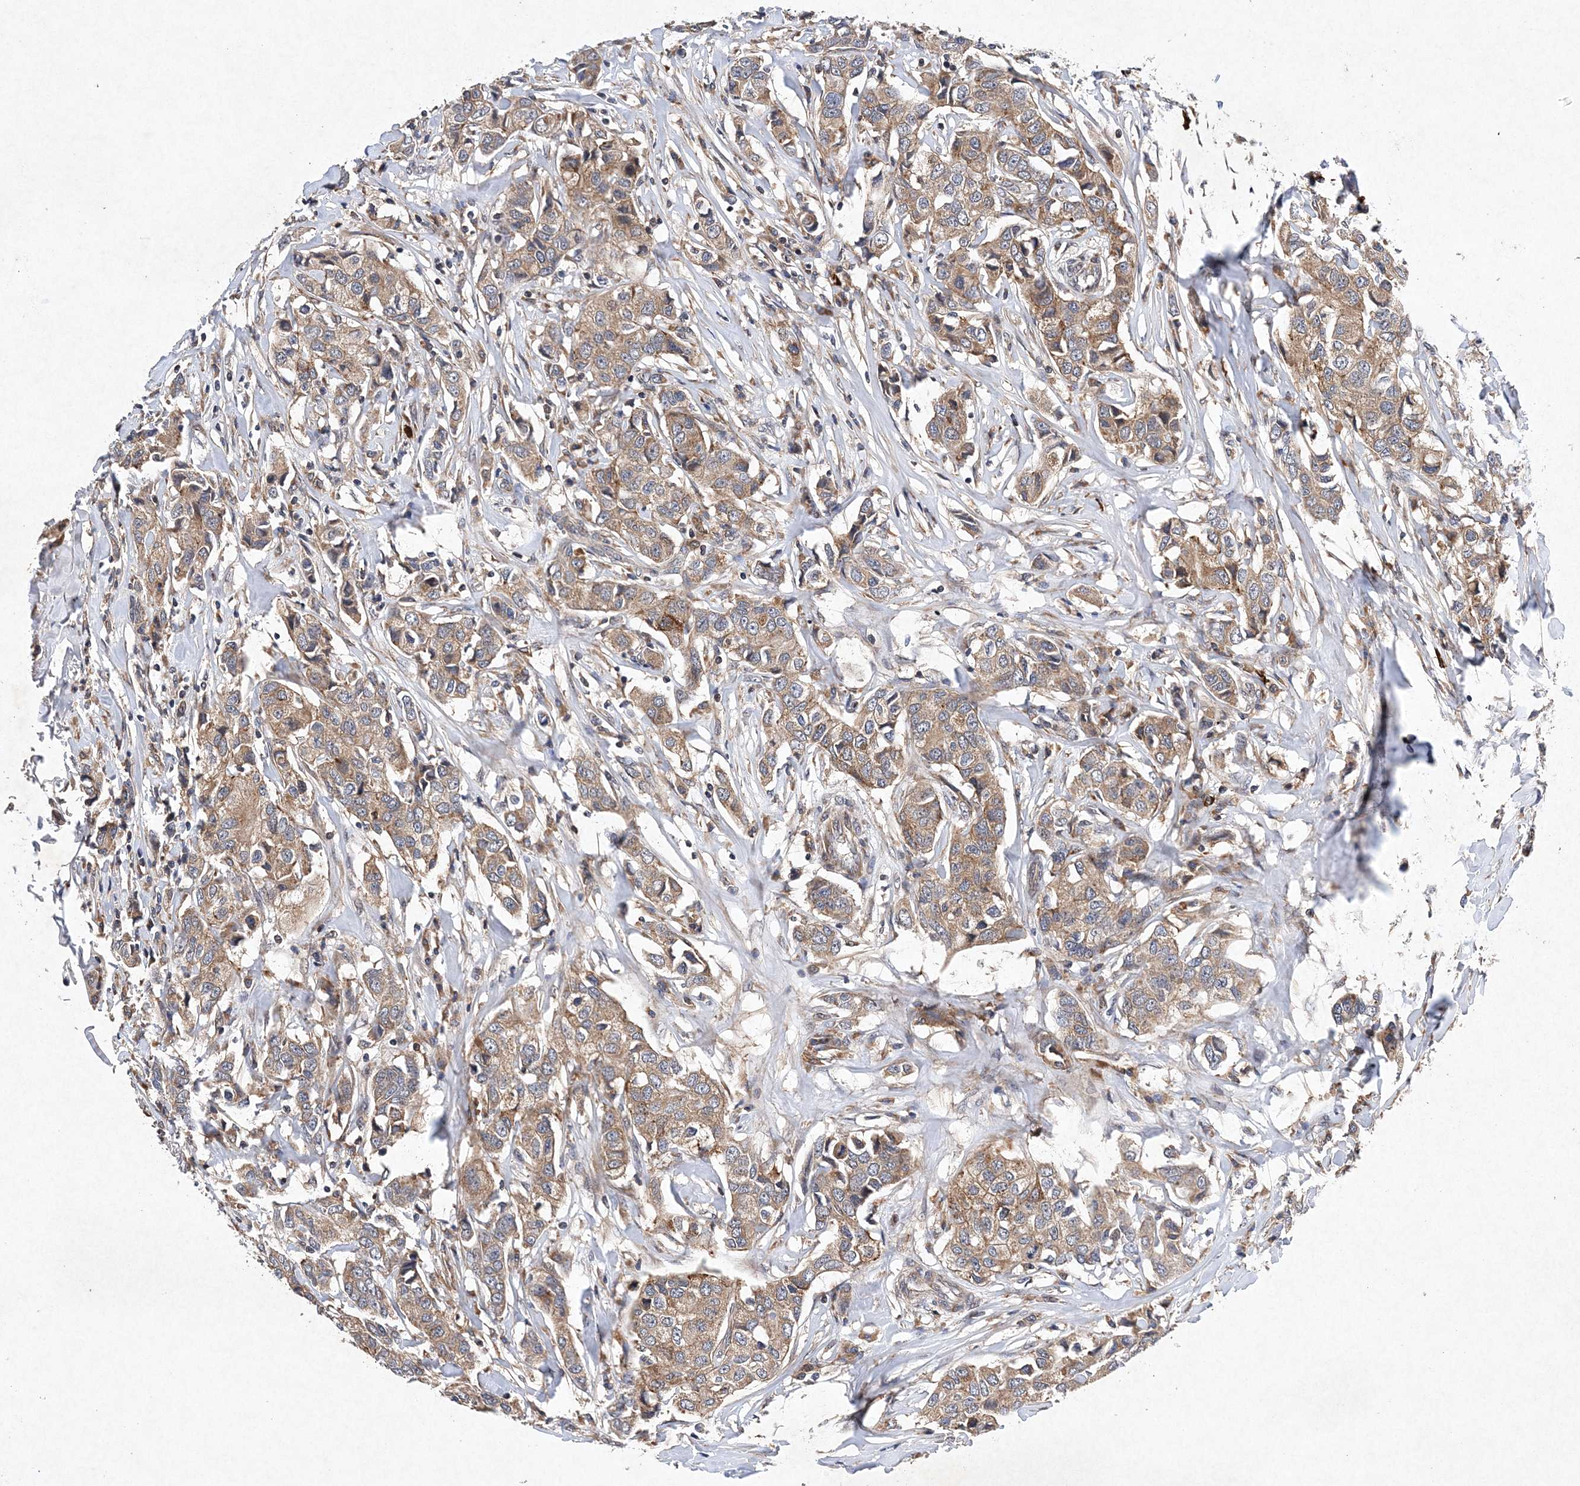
{"staining": {"intensity": "moderate", "quantity": "25%-75%", "location": "cytoplasmic/membranous"}, "tissue": "breast cancer", "cell_type": "Tumor cells", "image_type": "cancer", "snomed": [{"axis": "morphology", "description": "Duct carcinoma"}, {"axis": "topography", "description": "Breast"}], "caption": "The photomicrograph exhibits immunohistochemical staining of breast intraductal carcinoma. There is moderate cytoplasmic/membranous expression is present in approximately 25%-75% of tumor cells. The staining is performed using DAB brown chromogen to label protein expression. The nuclei are counter-stained blue using hematoxylin.", "gene": "PROSER1", "patient": {"sex": "female", "age": 80}}